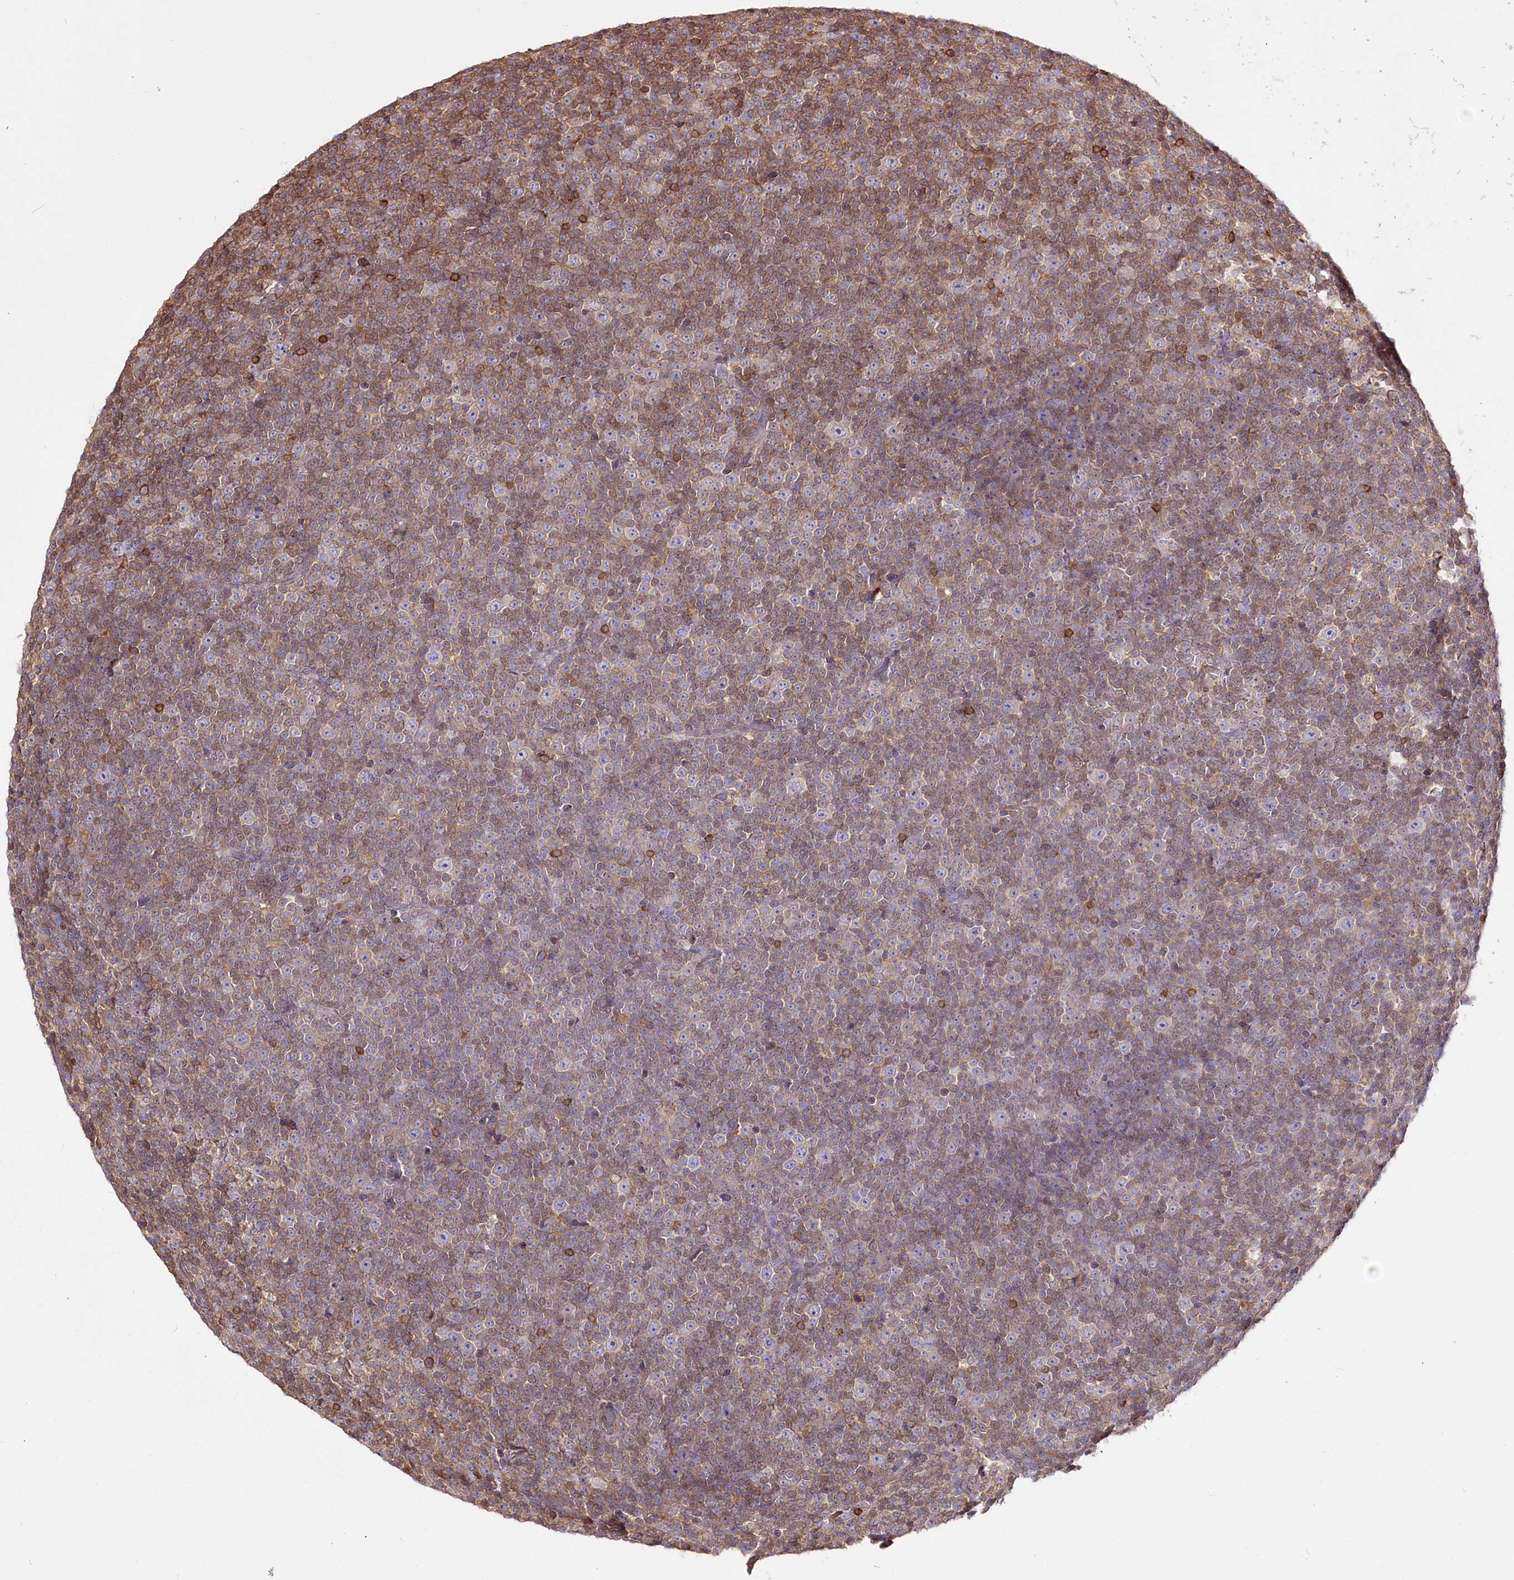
{"staining": {"intensity": "negative", "quantity": "none", "location": "none"}, "tissue": "lymphoma", "cell_type": "Tumor cells", "image_type": "cancer", "snomed": [{"axis": "morphology", "description": "Malignant lymphoma, non-Hodgkin's type, Low grade"}, {"axis": "topography", "description": "Lymph node"}], "caption": "Human lymphoma stained for a protein using immunohistochemistry (IHC) demonstrates no expression in tumor cells.", "gene": "UGP2", "patient": {"sex": "female", "age": 67}}